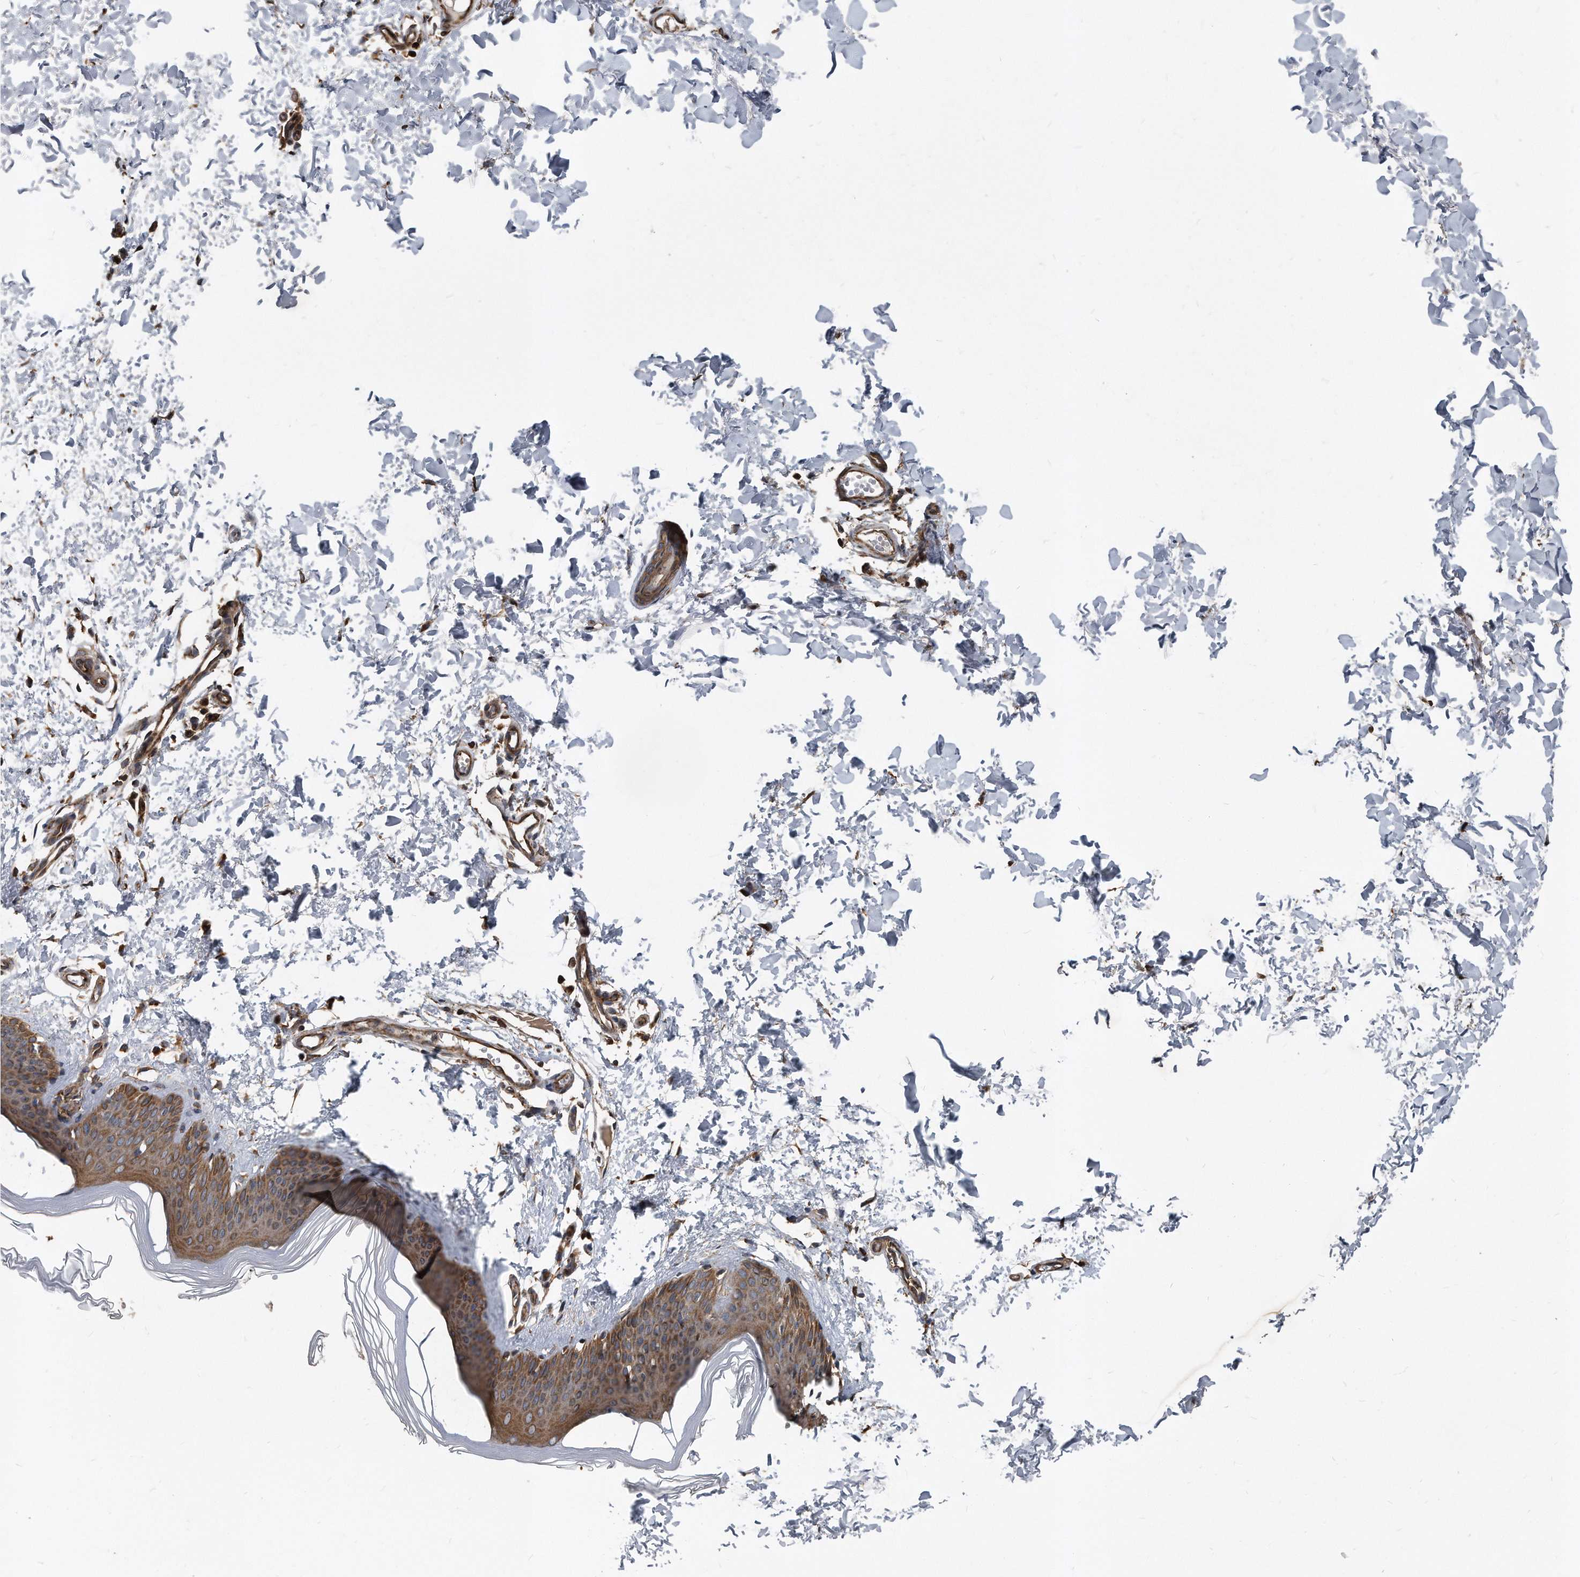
{"staining": {"intensity": "moderate", "quantity": ">75%", "location": "cytoplasmic/membranous"}, "tissue": "skin", "cell_type": "Fibroblasts", "image_type": "normal", "snomed": [{"axis": "morphology", "description": "Normal tissue, NOS"}, {"axis": "topography", "description": "Skin"}], "caption": "The histopathology image displays staining of normal skin, revealing moderate cytoplasmic/membranous protein positivity (brown color) within fibroblasts. (Stains: DAB in brown, nuclei in blue, Microscopy: brightfield microscopy at high magnification).", "gene": "FAM136A", "patient": {"sex": "female", "age": 27}}